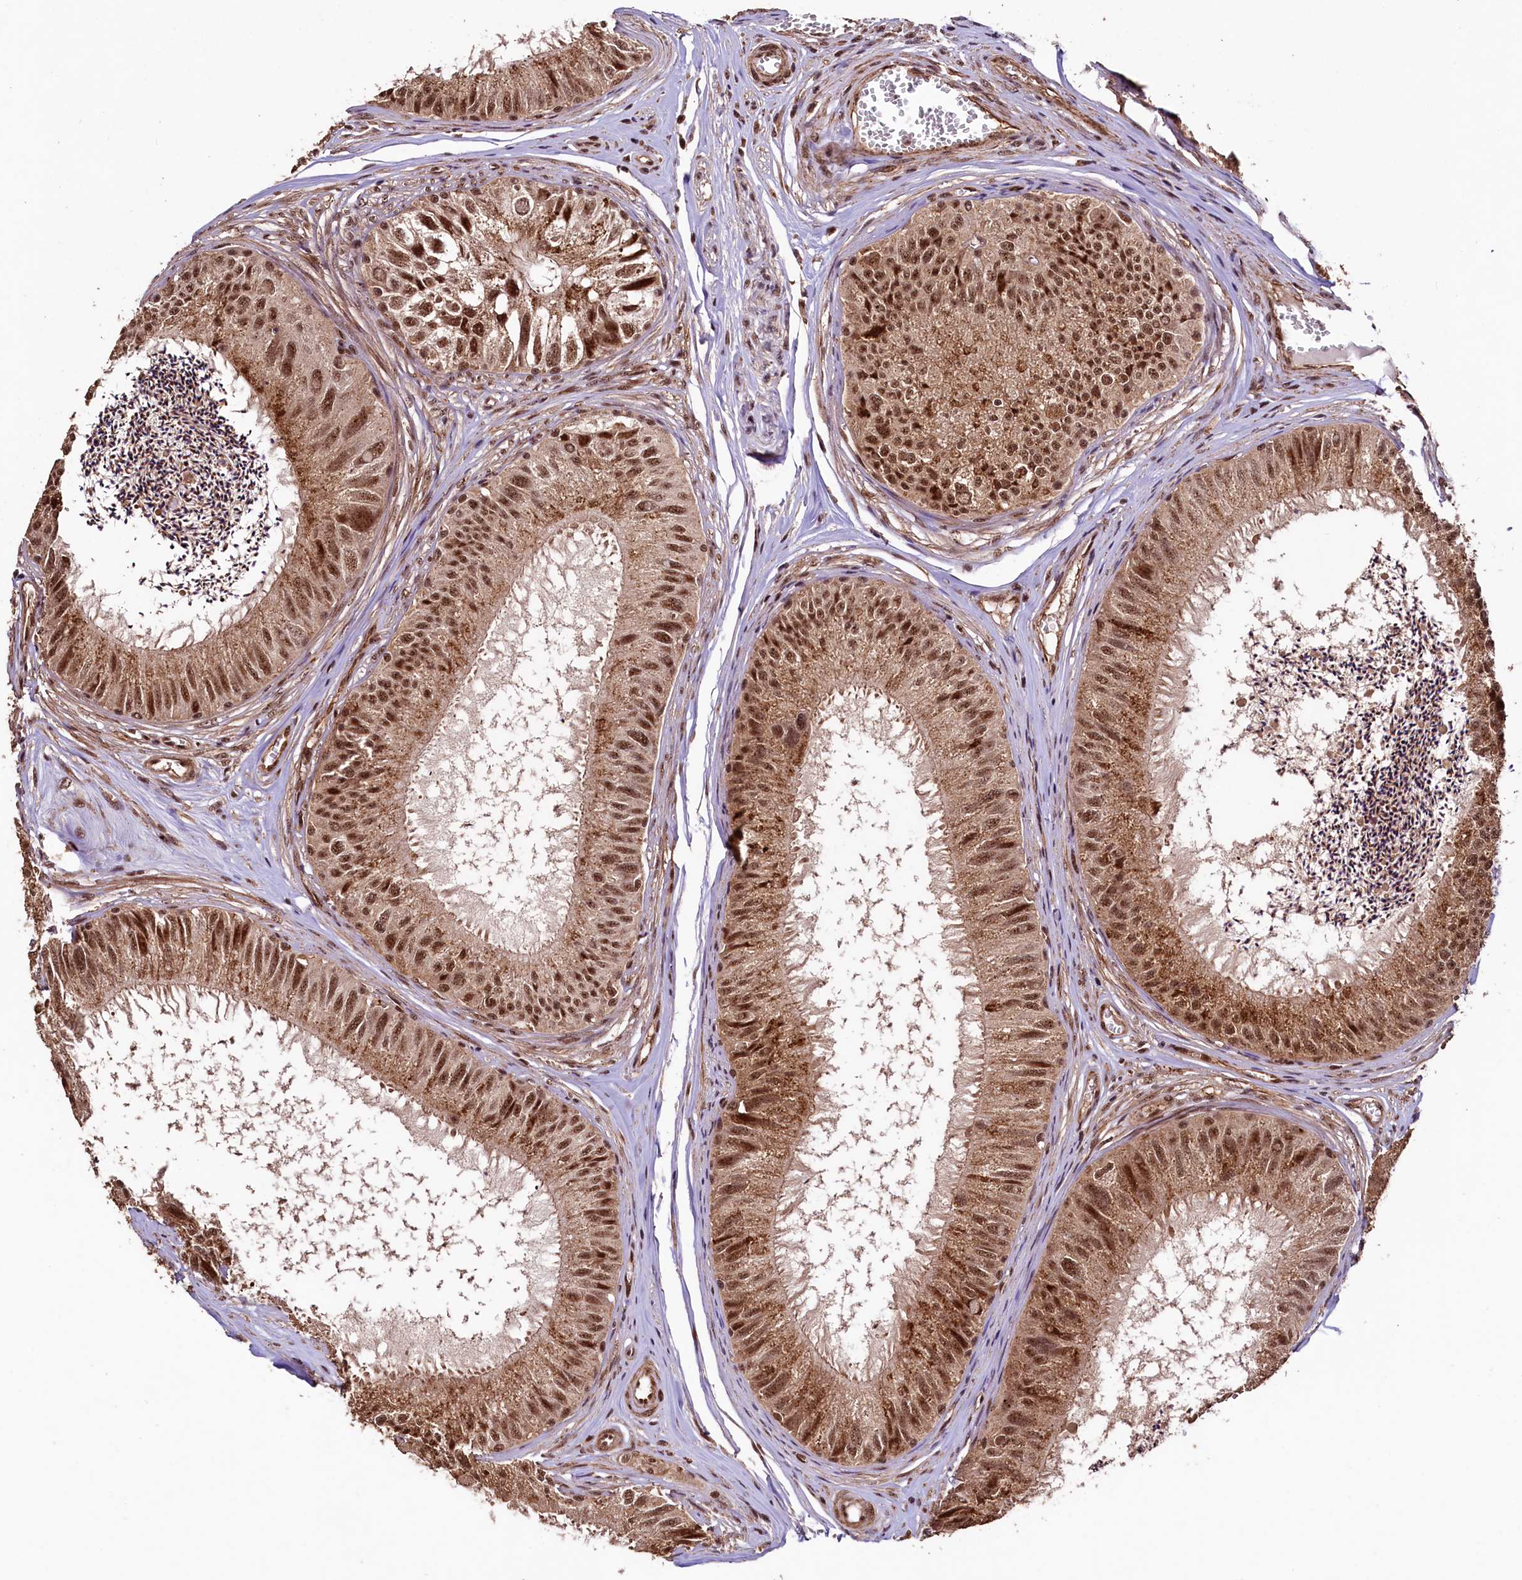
{"staining": {"intensity": "strong", "quantity": ">75%", "location": "cytoplasmic/membranous,nuclear"}, "tissue": "epididymis", "cell_type": "Glandular cells", "image_type": "normal", "snomed": [{"axis": "morphology", "description": "Normal tissue, NOS"}, {"axis": "topography", "description": "Epididymis"}], "caption": "A photomicrograph of epididymis stained for a protein shows strong cytoplasmic/membranous,nuclear brown staining in glandular cells.", "gene": "SFSWAP", "patient": {"sex": "male", "age": 79}}